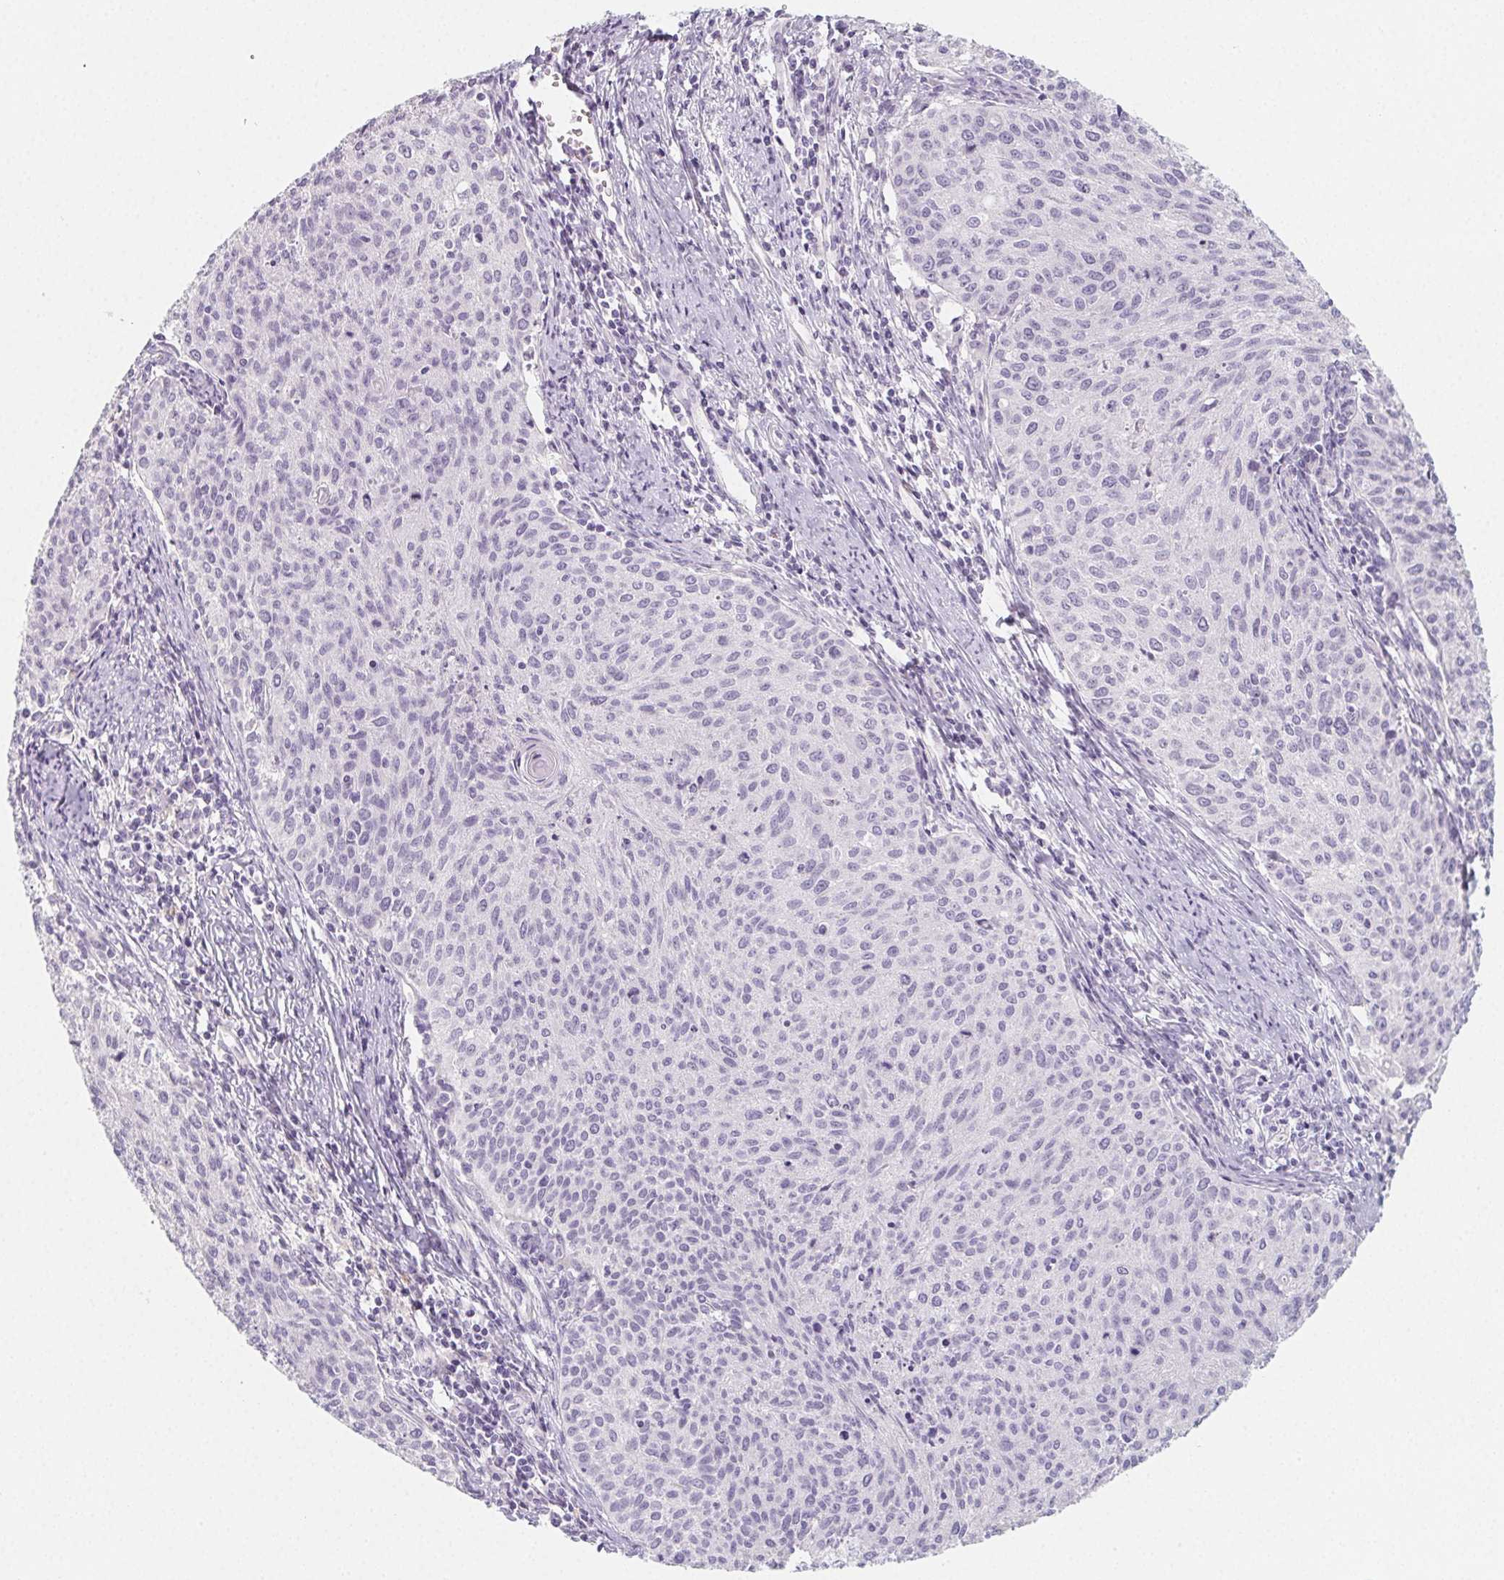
{"staining": {"intensity": "negative", "quantity": "none", "location": "none"}, "tissue": "cervical cancer", "cell_type": "Tumor cells", "image_type": "cancer", "snomed": [{"axis": "morphology", "description": "Squamous cell carcinoma, NOS"}, {"axis": "topography", "description": "Cervix"}], "caption": "High magnification brightfield microscopy of cervical squamous cell carcinoma stained with DAB (brown) and counterstained with hematoxylin (blue): tumor cells show no significant staining.", "gene": "GLIPR1L1", "patient": {"sex": "female", "age": 38}}